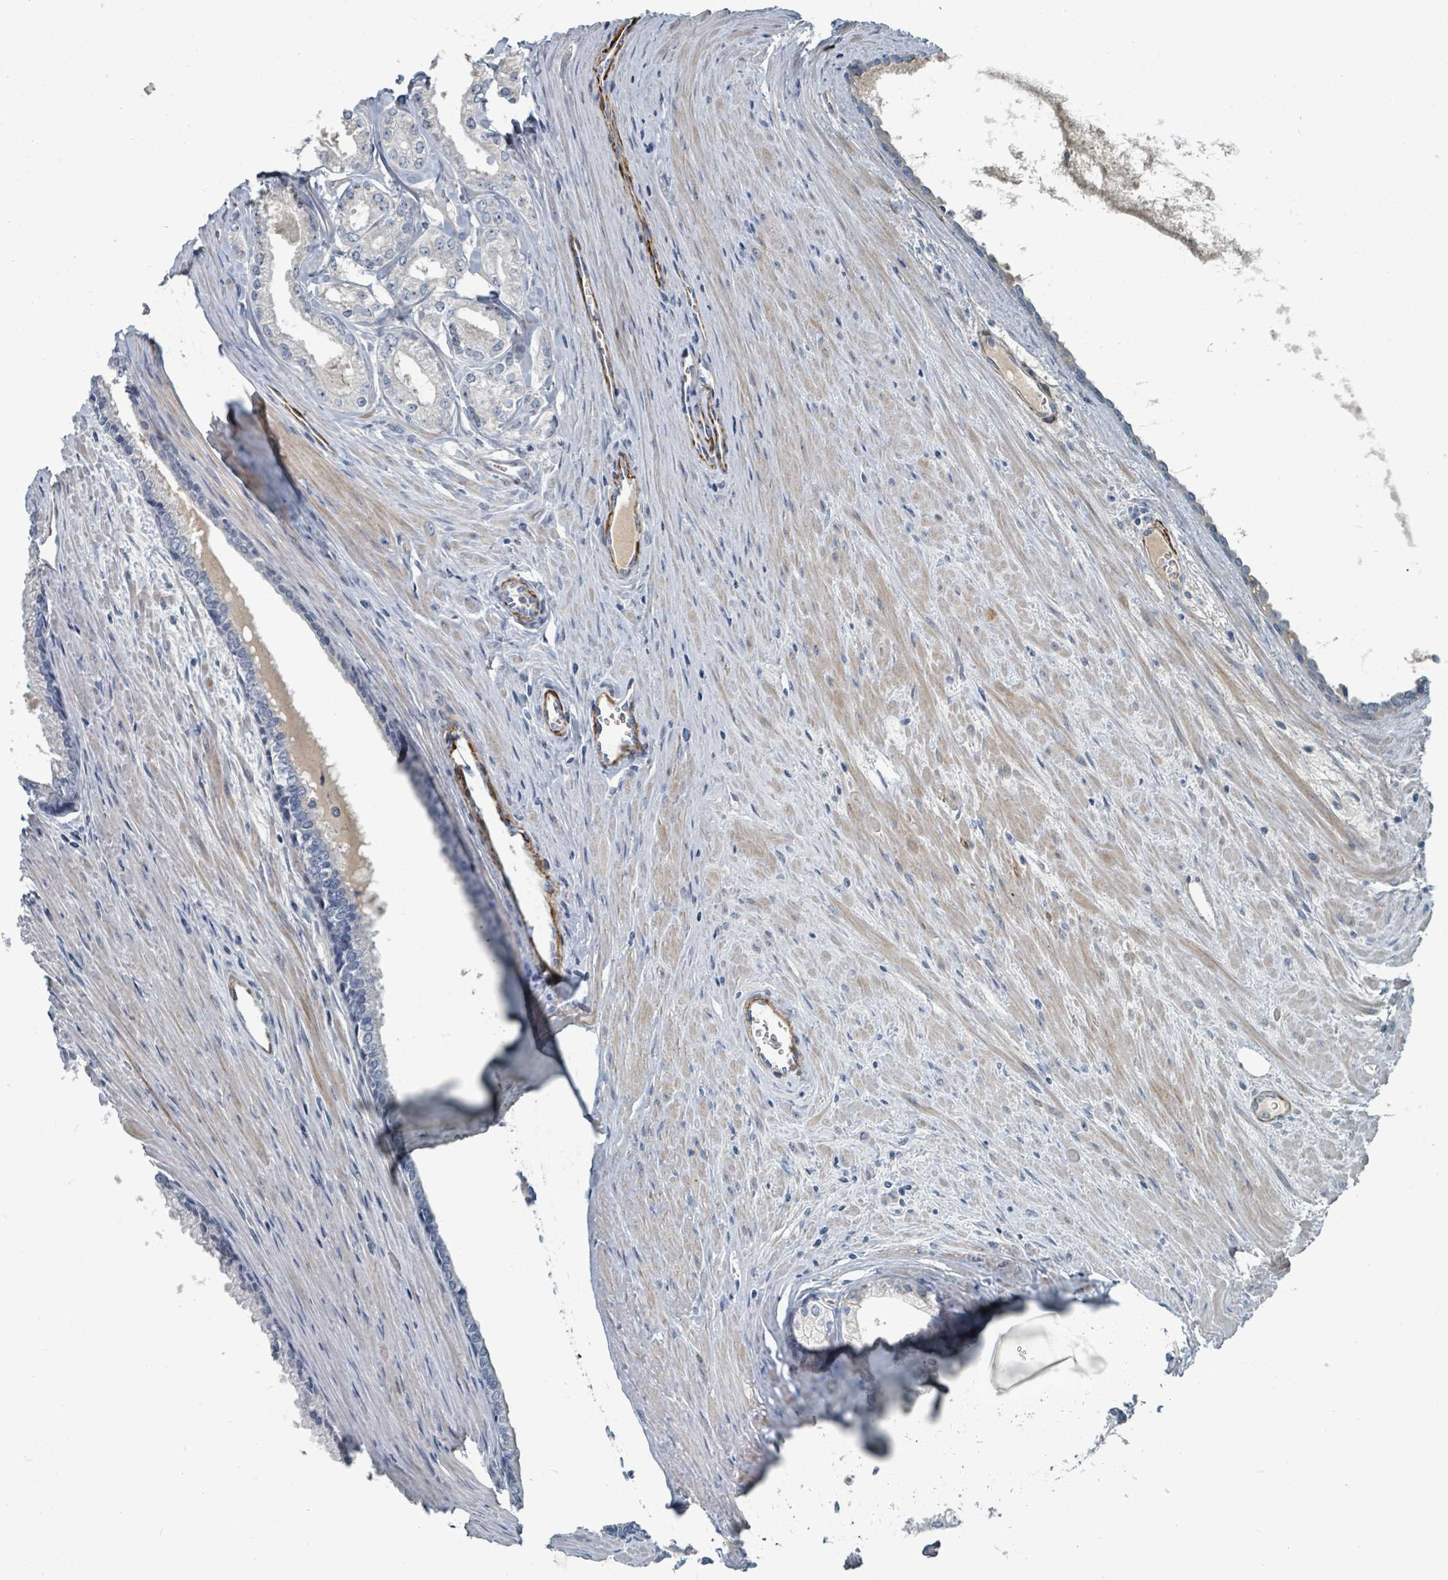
{"staining": {"intensity": "negative", "quantity": "none", "location": "none"}, "tissue": "prostate cancer", "cell_type": "Tumor cells", "image_type": "cancer", "snomed": [{"axis": "morphology", "description": "Adenocarcinoma, High grade"}, {"axis": "topography", "description": "Prostate"}], "caption": "Immunohistochemical staining of human prostate cancer (high-grade adenocarcinoma) demonstrates no significant positivity in tumor cells. Nuclei are stained in blue.", "gene": "SLC44A5", "patient": {"sex": "male", "age": 68}}